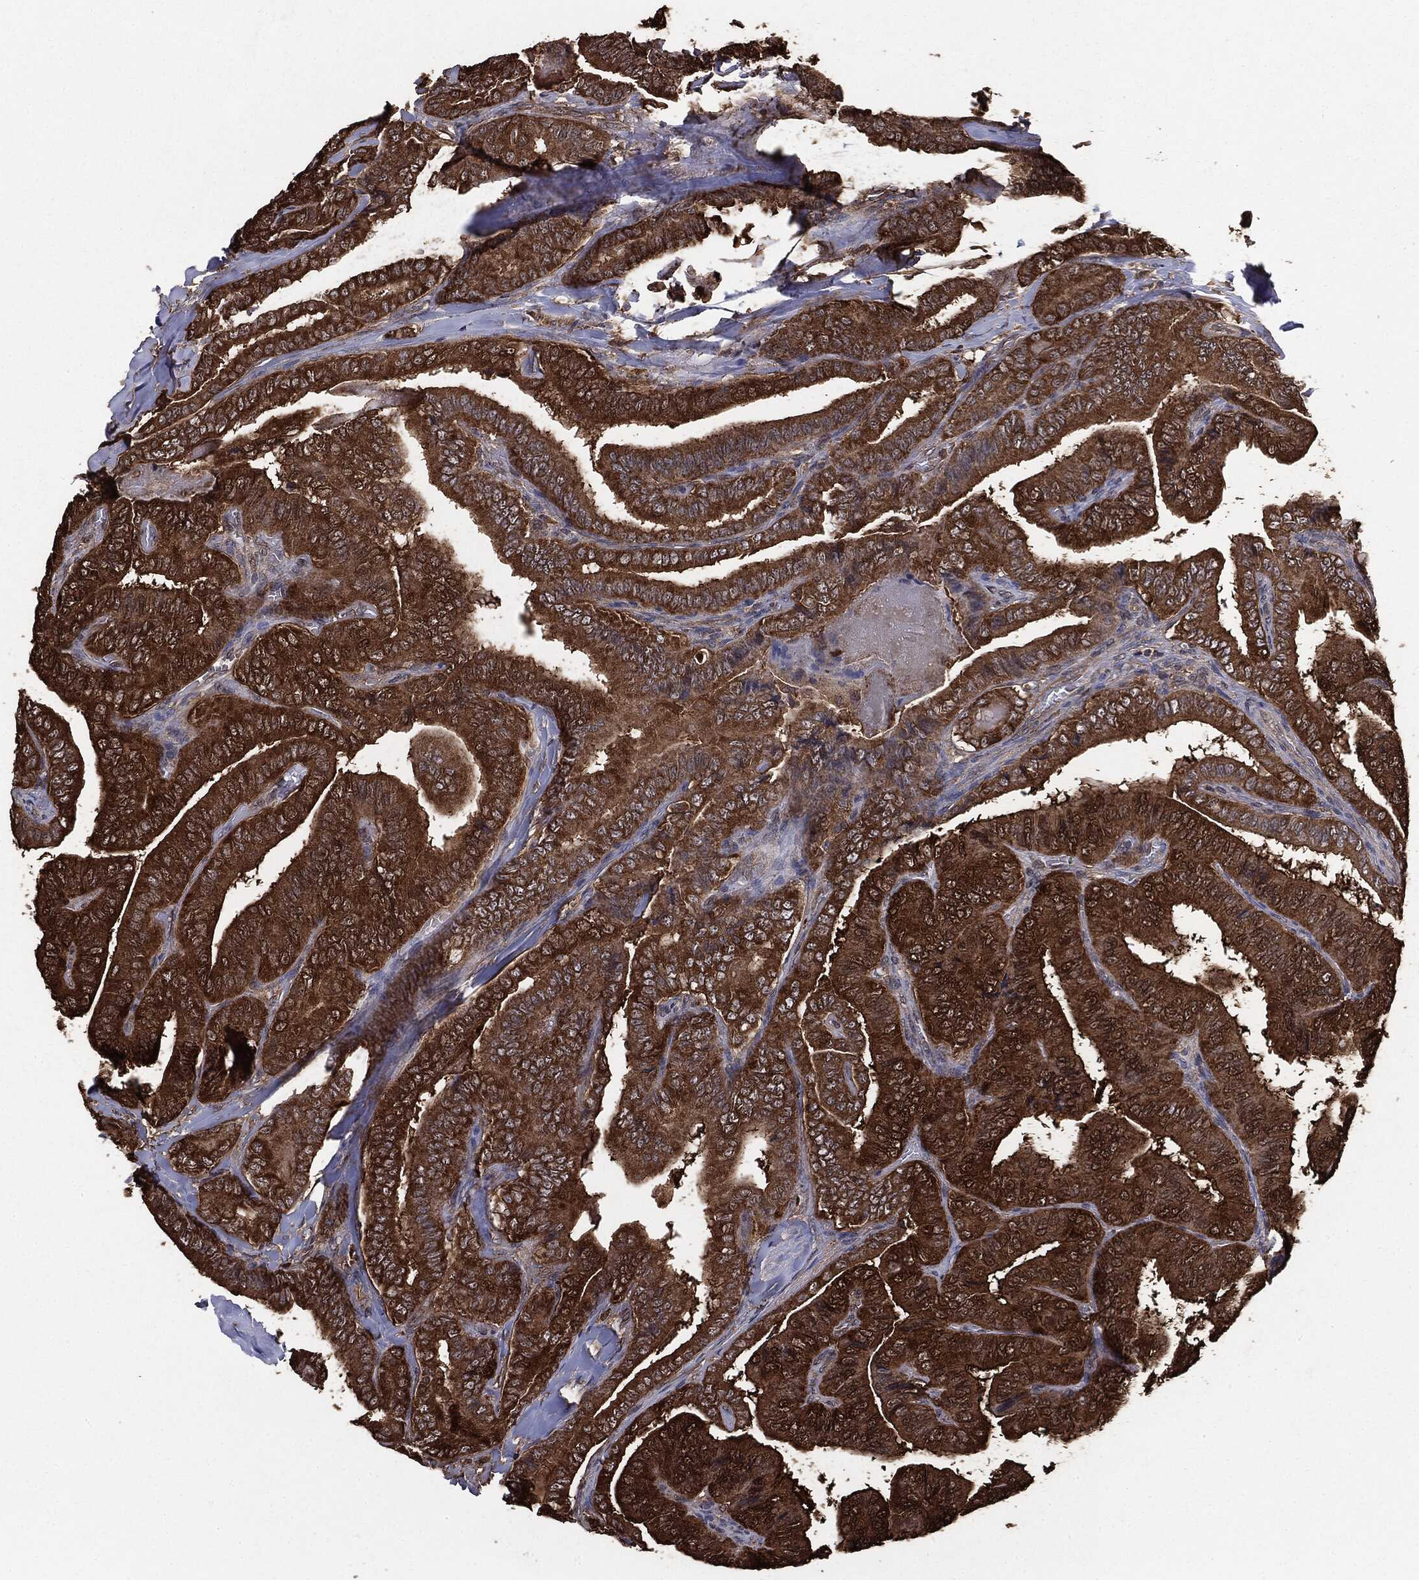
{"staining": {"intensity": "strong", "quantity": ">75%", "location": "cytoplasmic/membranous"}, "tissue": "thyroid cancer", "cell_type": "Tumor cells", "image_type": "cancer", "snomed": [{"axis": "morphology", "description": "Papillary adenocarcinoma, NOS"}, {"axis": "topography", "description": "Thyroid gland"}], "caption": "Papillary adenocarcinoma (thyroid) stained for a protein (brown) reveals strong cytoplasmic/membranous positive expression in approximately >75% of tumor cells.", "gene": "NME1", "patient": {"sex": "male", "age": 61}}